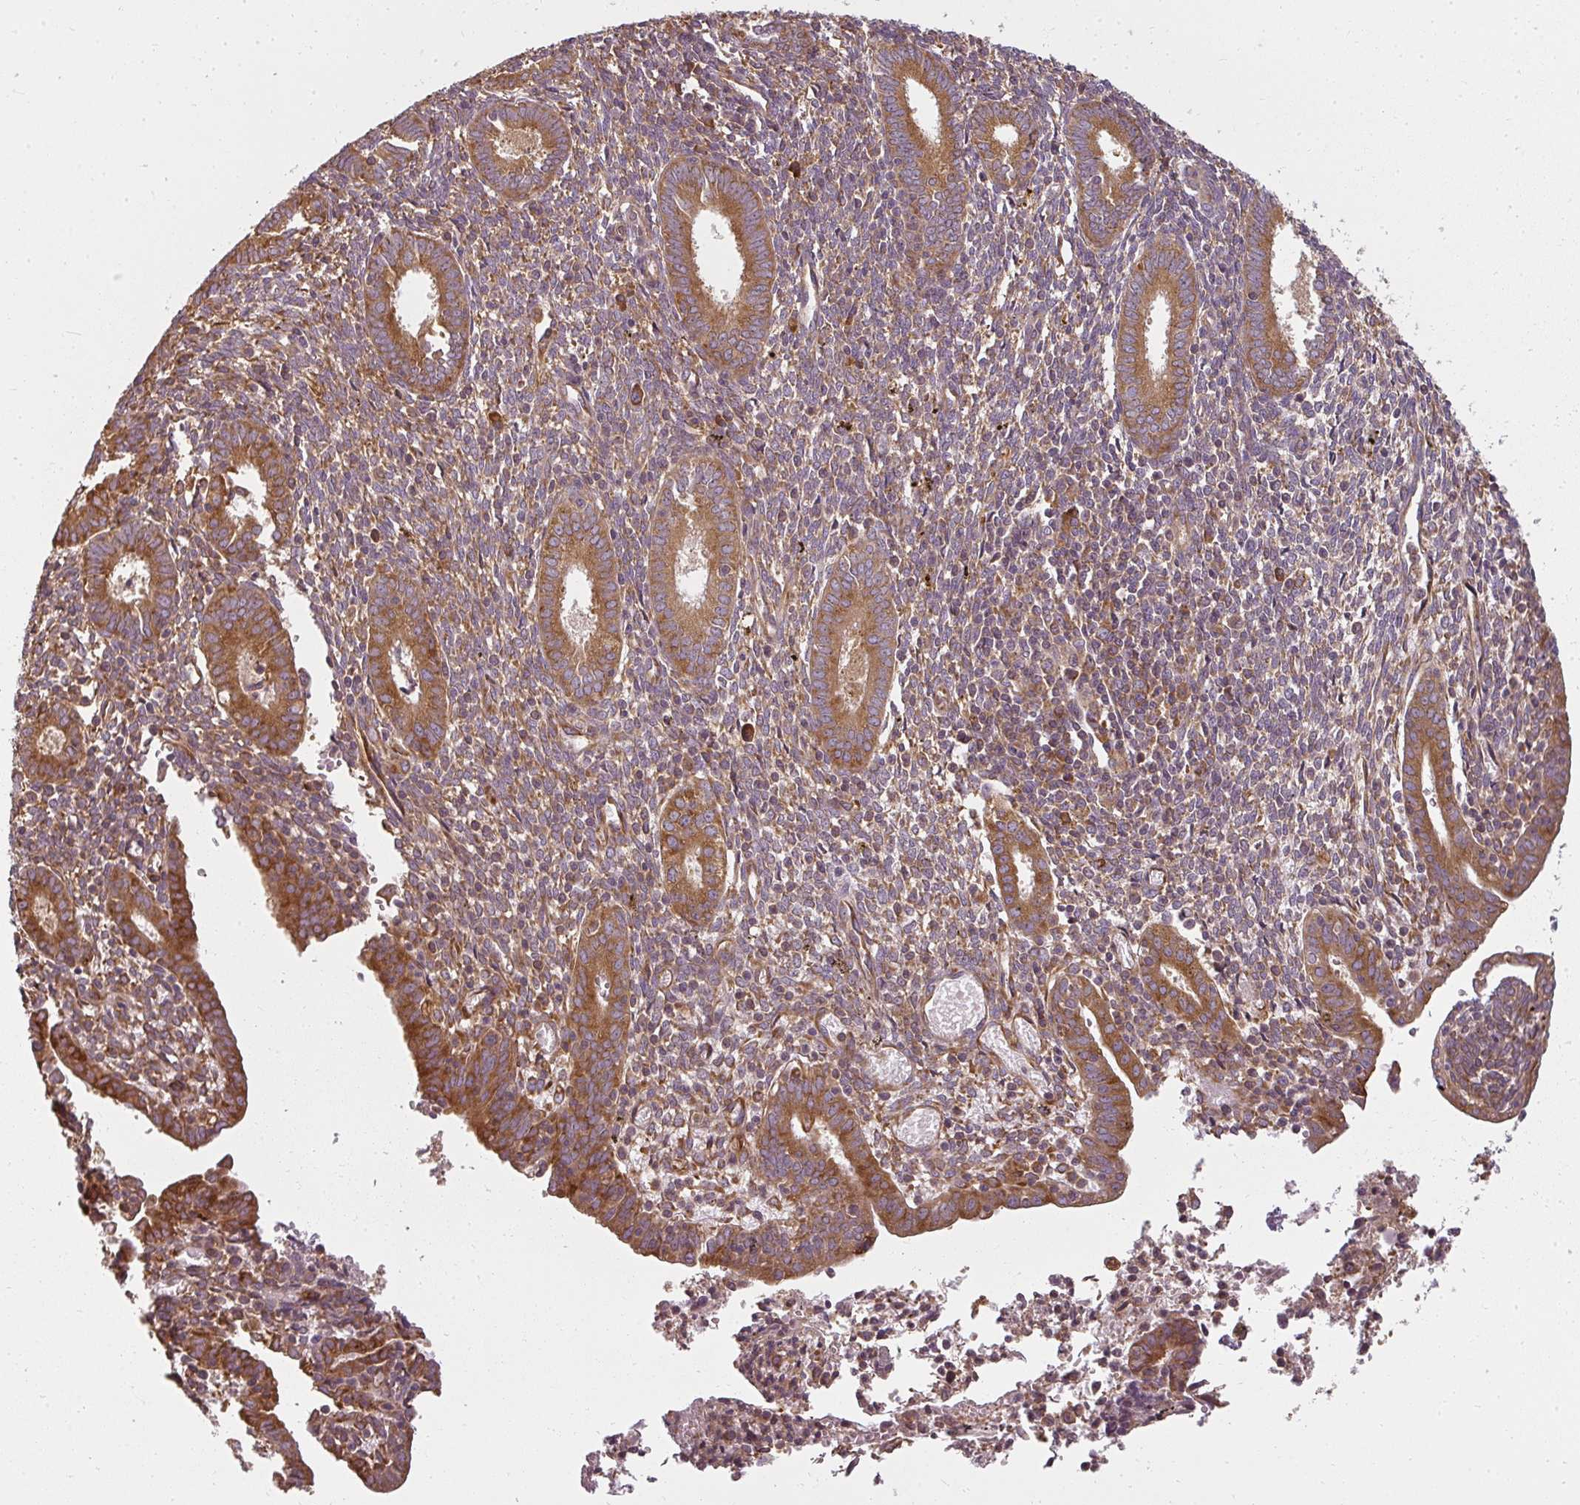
{"staining": {"intensity": "moderate", "quantity": ">75%", "location": "cytoplasmic/membranous"}, "tissue": "endometrium", "cell_type": "Cells in endometrial stroma", "image_type": "normal", "snomed": [{"axis": "morphology", "description": "Normal tissue, NOS"}, {"axis": "topography", "description": "Endometrium"}], "caption": "Endometrium stained with a brown dye demonstrates moderate cytoplasmic/membranous positive staining in about >75% of cells in endometrial stroma.", "gene": "RPL24", "patient": {"sex": "female", "age": 41}}